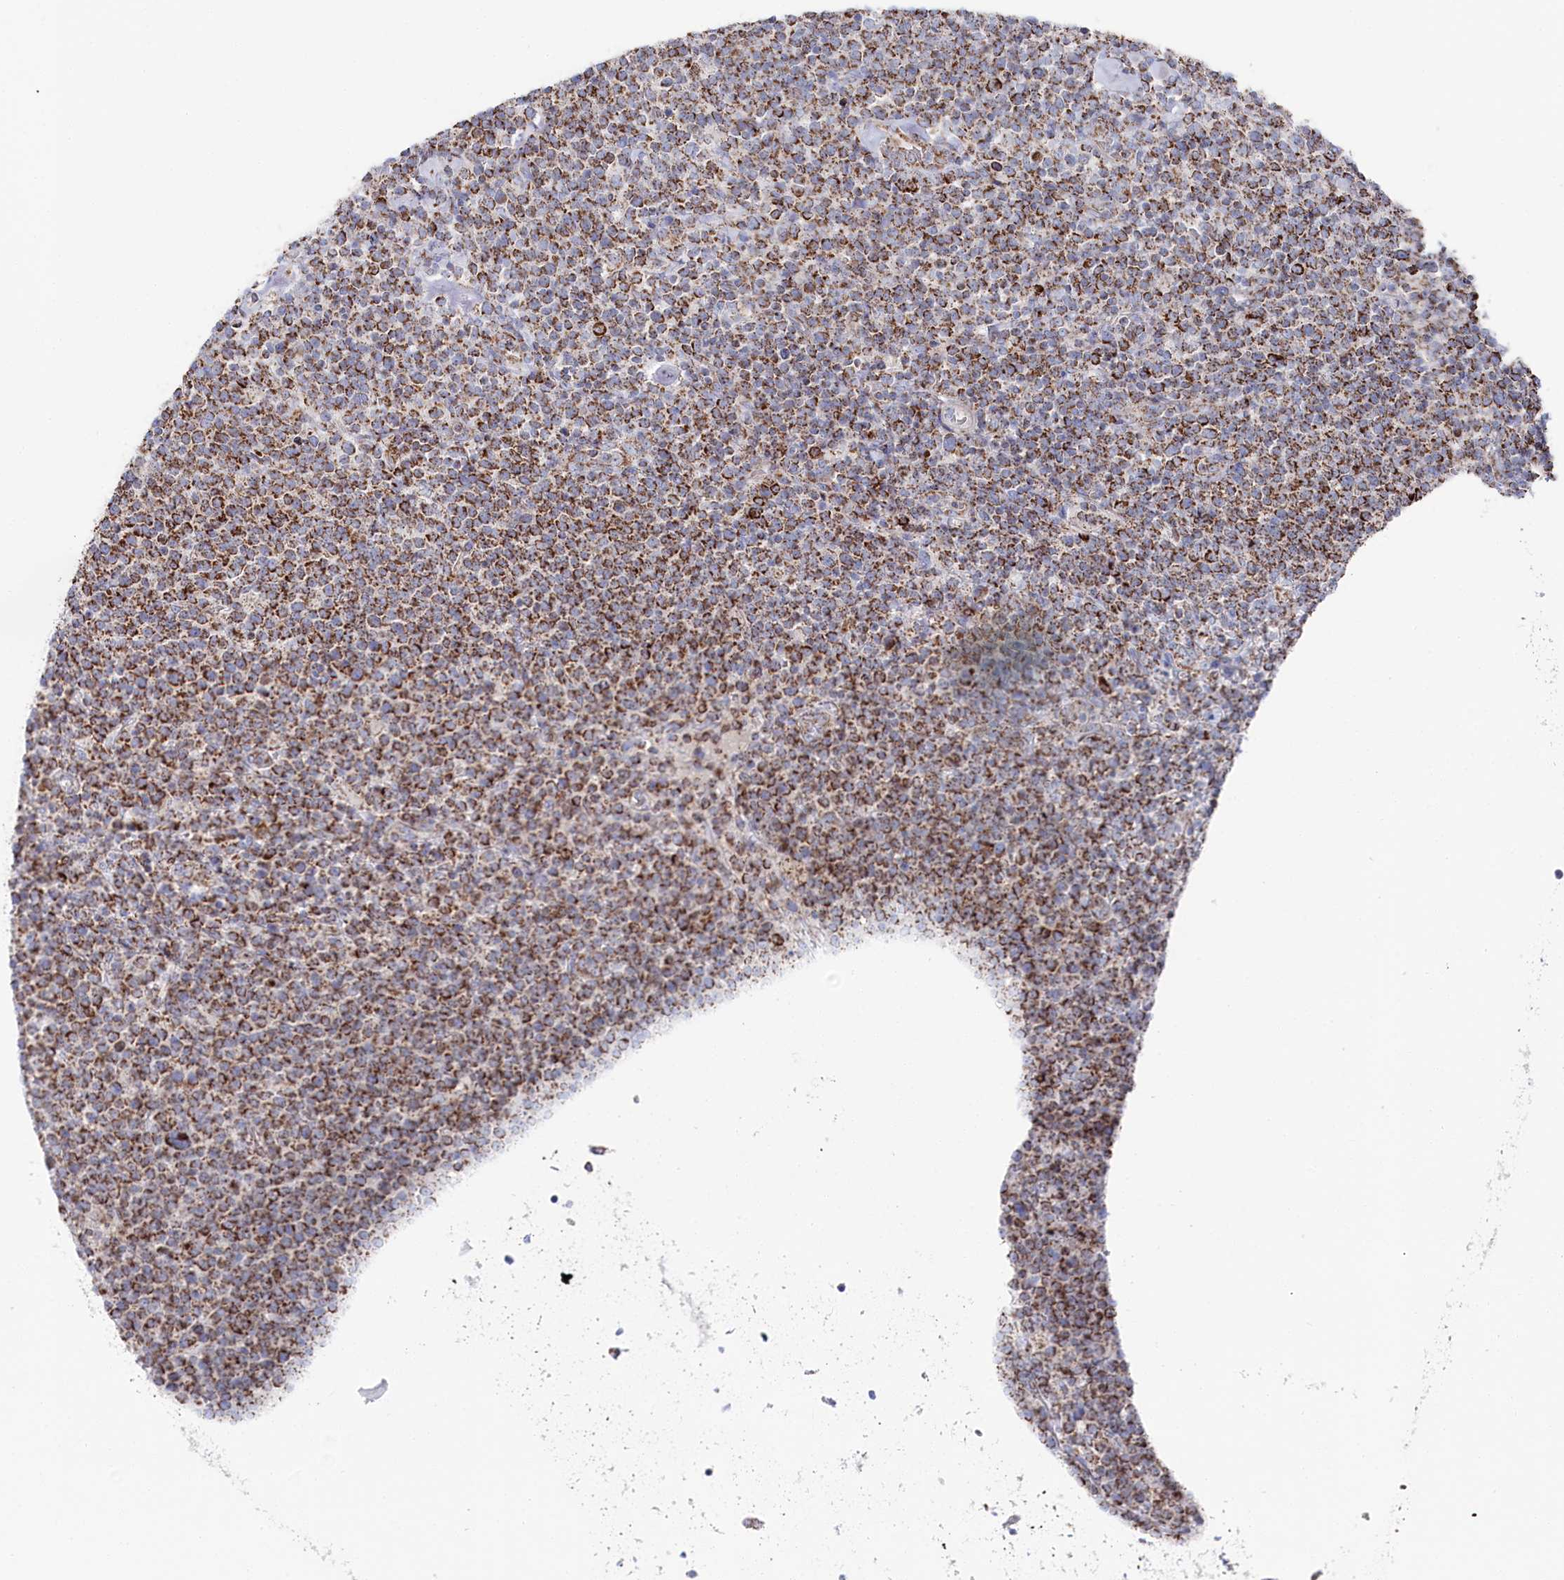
{"staining": {"intensity": "strong", "quantity": ">75%", "location": "cytoplasmic/membranous"}, "tissue": "lymphoma", "cell_type": "Tumor cells", "image_type": "cancer", "snomed": [{"axis": "morphology", "description": "Malignant lymphoma, non-Hodgkin's type, High grade"}, {"axis": "topography", "description": "Lymph node"}], "caption": "Human malignant lymphoma, non-Hodgkin's type (high-grade) stained with a brown dye demonstrates strong cytoplasmic/membranous positive positivity in about >75% of tumor cells.", "gene": "GLS2", "patient": {"sex": "male", "age": 61}}